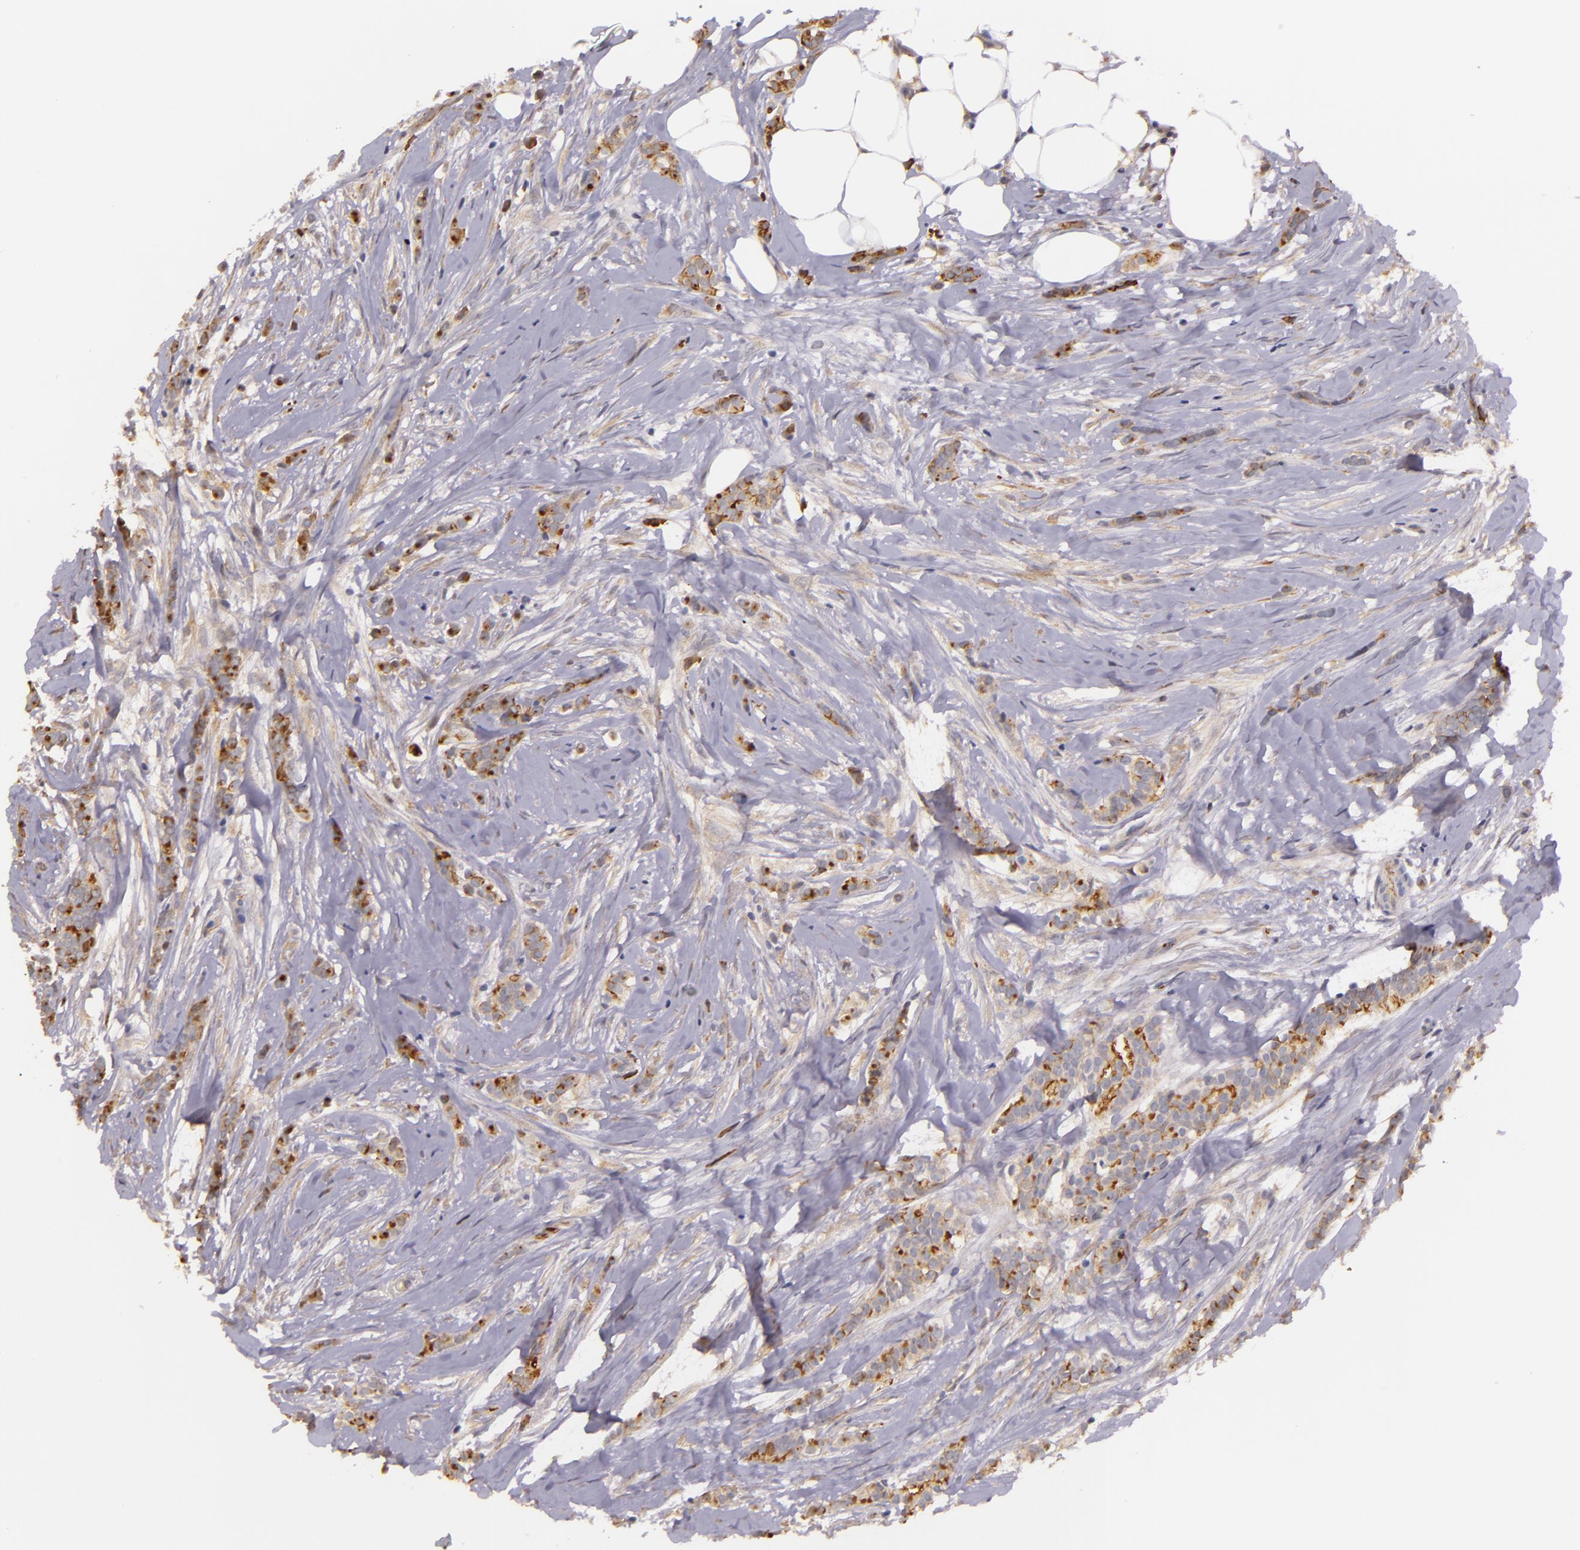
{"staining": {"intensity": "moderate", "quantity": ">75%", "location": "cytoplasmic/membranous"}, "tissue": "breast cancer", "cell_type": "Tumor cells", "image_type": "cancer", "snomed": [{"axis": "morphology", "description": "Lobular carcinoma"}, {"axis": "topography", "description": "Breast"}], "caption": "Human breast lobular carcinoma stained with a protein marker demonstrates moderate staining in tumor cells.", "gene": "SYTL4", "patient": {"sex": "female", "age": 56}}